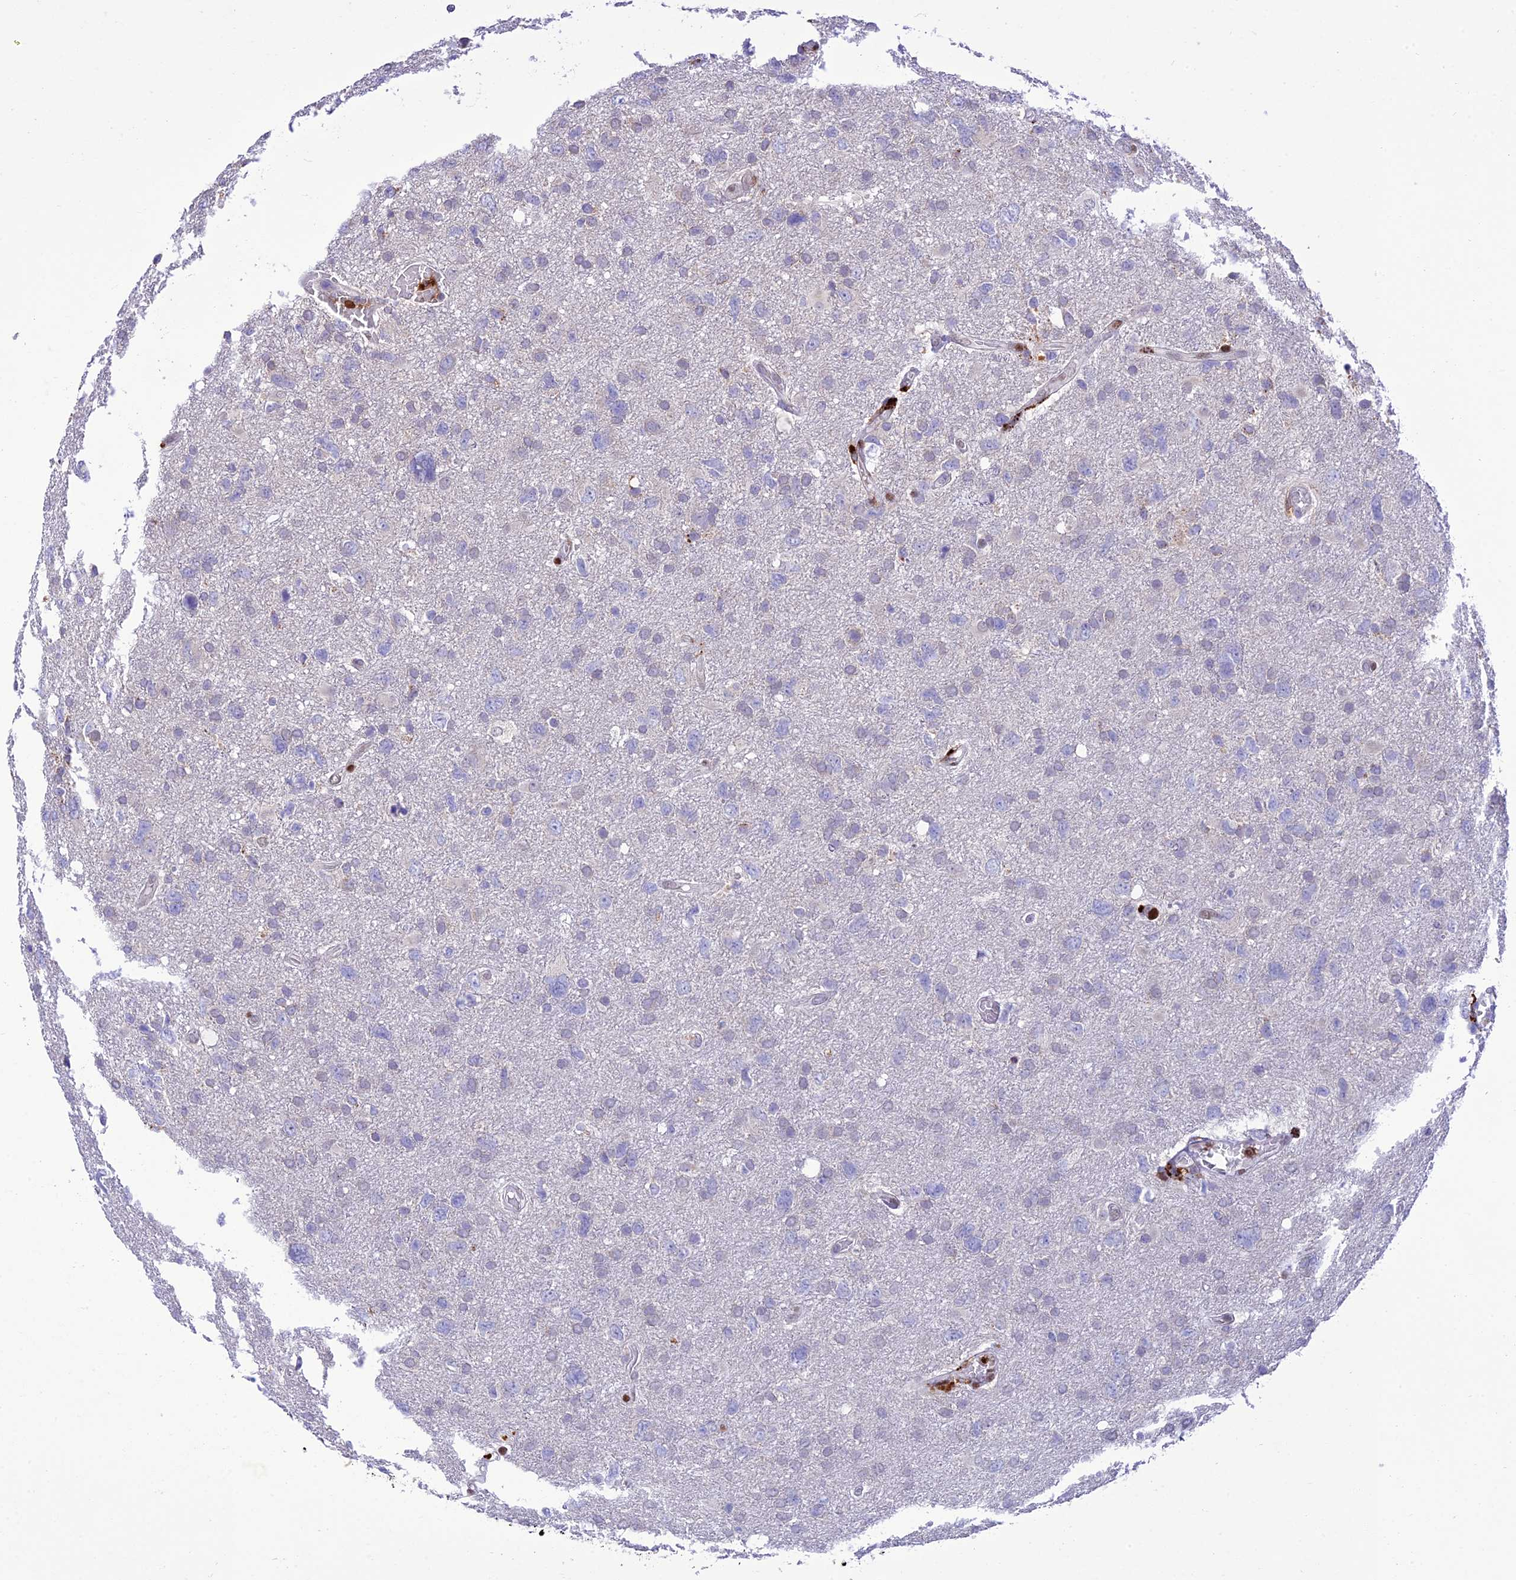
{"staining": {"intensity": "negative", "quantity": "none", "location": "none"}, "tissue": "glioma", "cell_type": "Tumor cells", "image_type": "cancer", "snomed": [{"axis": "morphology", "description": "Glioma, malignant, High grade"}, {"axis": "topography", "description": "Brain"}], "caption": "A micrograph of human malignant glioma (high-grade) is negative for staining in tumor cells.", "gene": "HIC1", "patient": {"sex": "male", "age": 61}}